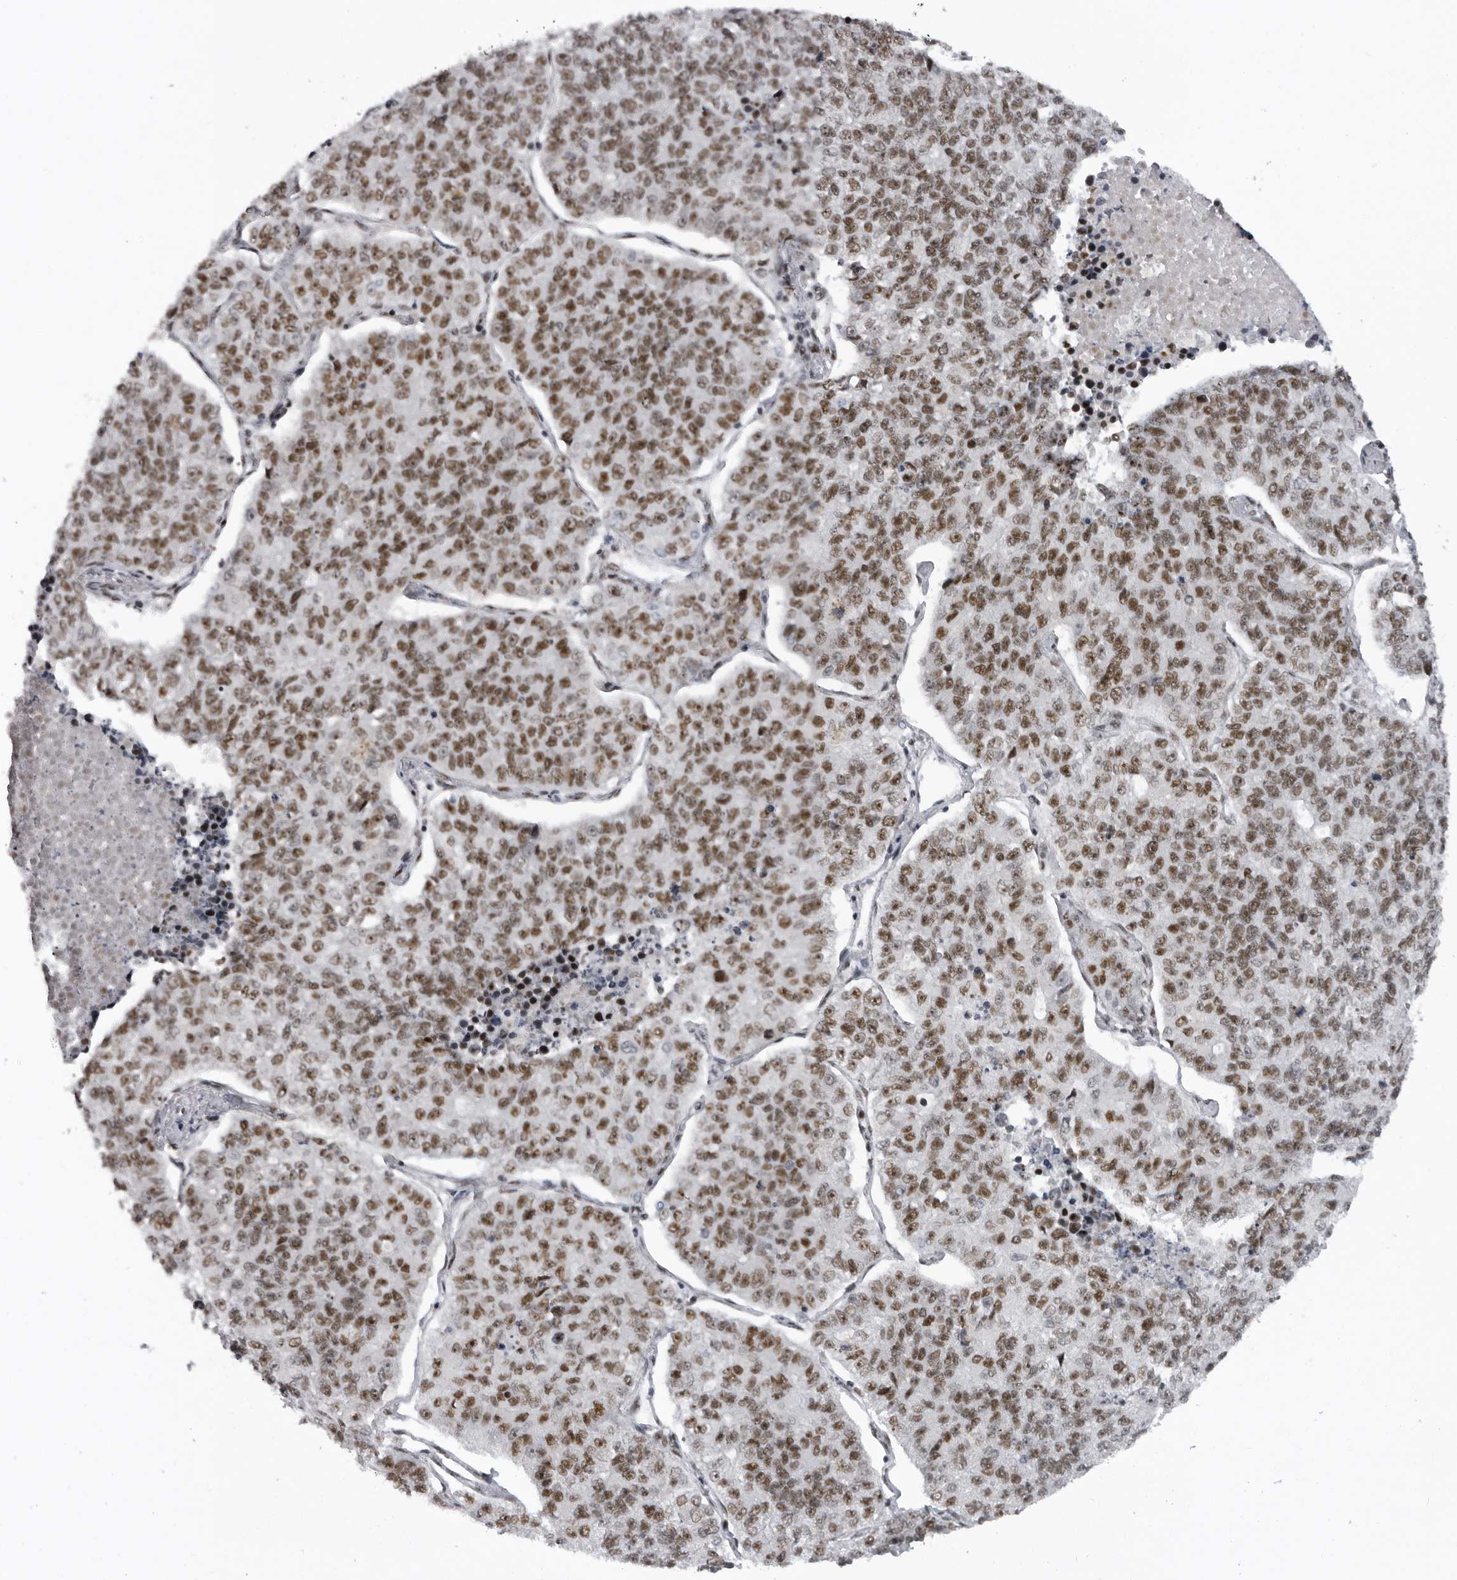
{"staining": {"intensity": "moderate", "quantity": ">75%", "location": "nuclear"}, "tissue": "lung cancer", "cell_type": "Tumor cells", "image_type": "cancer", "snomed": [{"axis": "morphology", "description": "Adenocarcinoma, NOS"}, {"axis": "topography", "description": "Lung"}], "caption": "Brown immunohistochemical staining in lung cancer exhibits moderate nuclear expression in approximately >75% of tumor cells. (DAB (3,3'-diaminobenzidine) = brown stain, brightfield microscopy at high magnification).", "gene": "DHX9", "patient": {"sex": "male", "age": 49}}